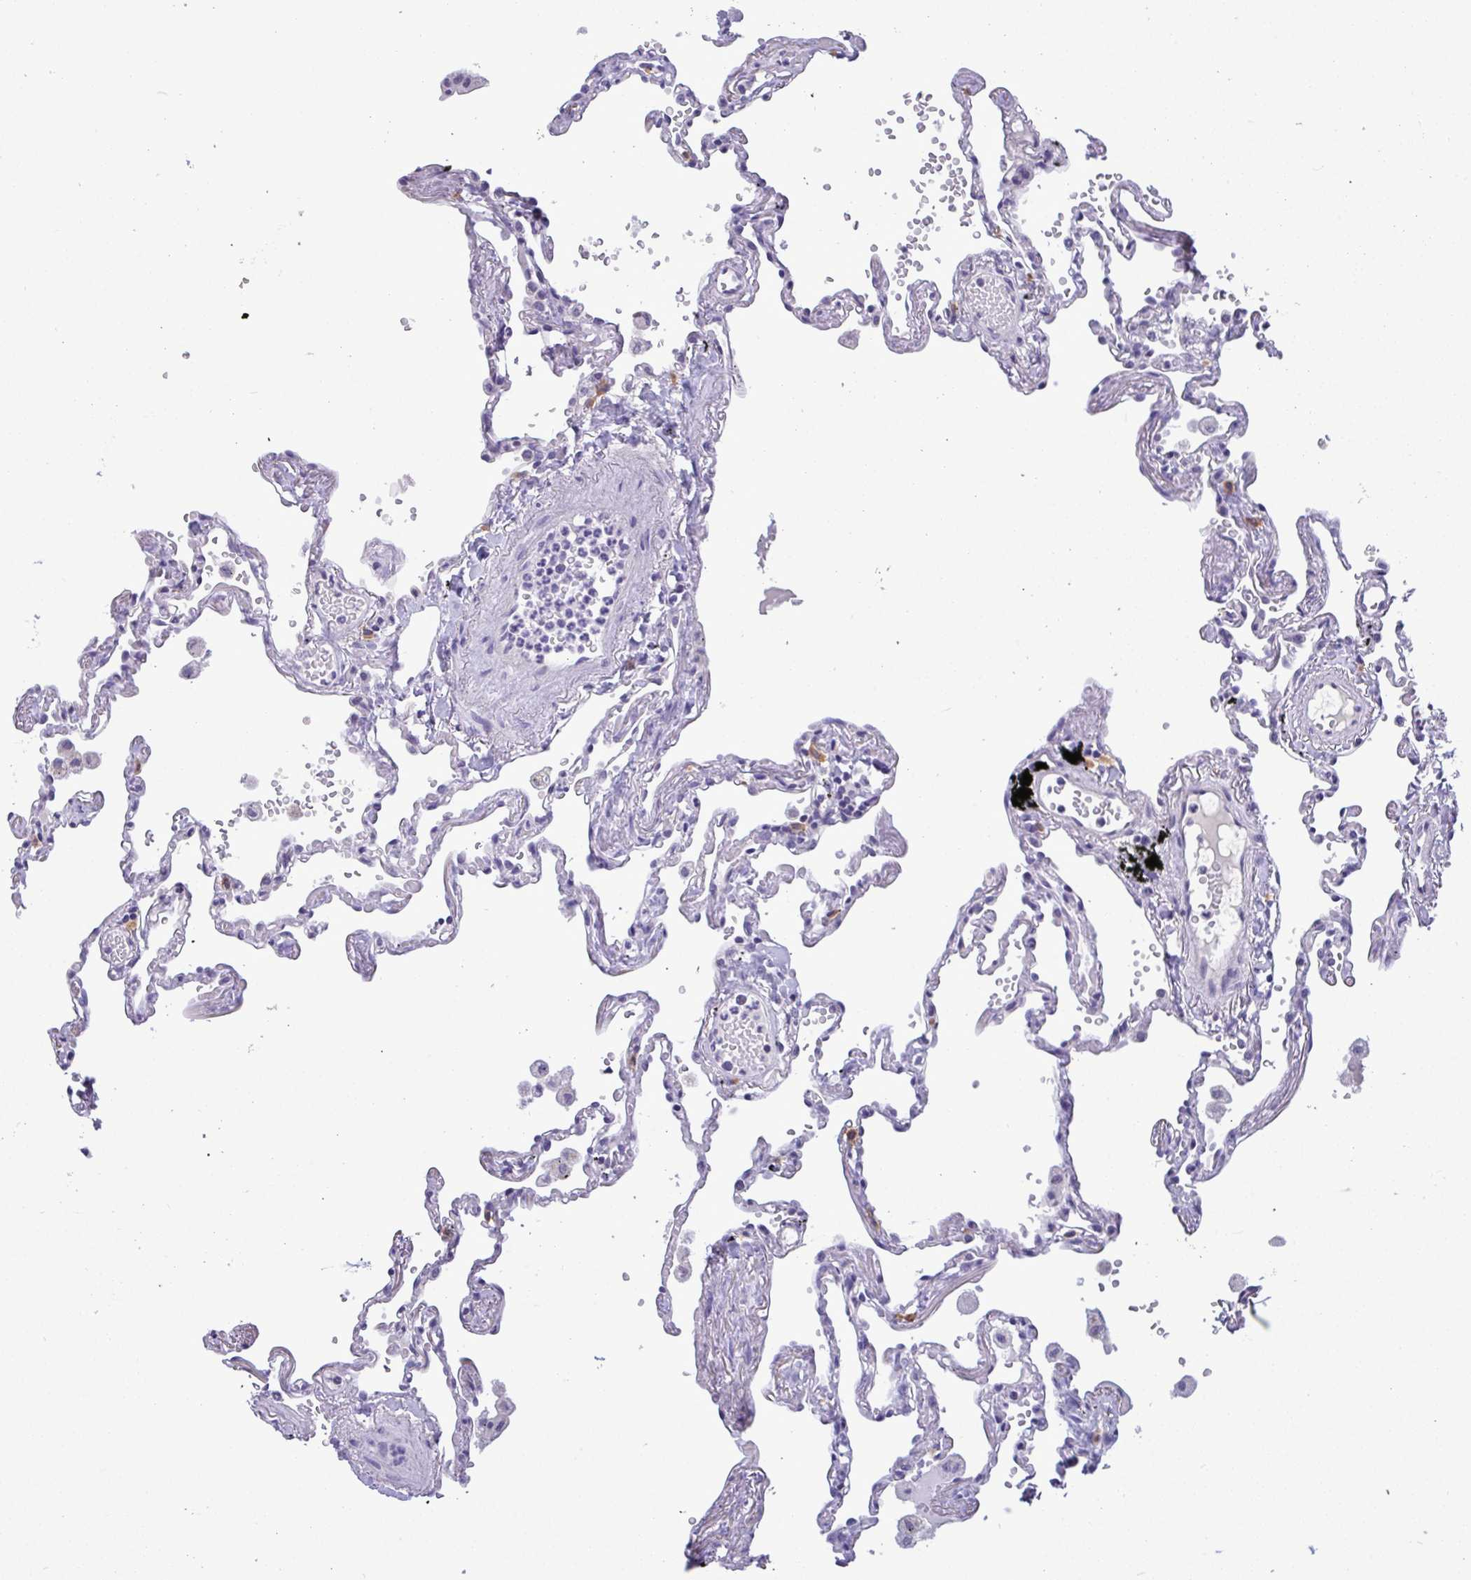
{"staining": {"intensity": "negative", "quantity": "none", "location": "none"}, "tissue": "lung", "cell_type": "Alveolar cells", "image_type": "normal", "snomed": [{"axis": "morphology", "description": "Normal tissue, NOS"}, {"axis": "topography", "description": "Lung"}], "caption": "Immunohistochemical staining of normal lung reveals no significant staining in alveolar cells.", "gene": "YBX2", "patient": {"sex": "female", "age": 67}}